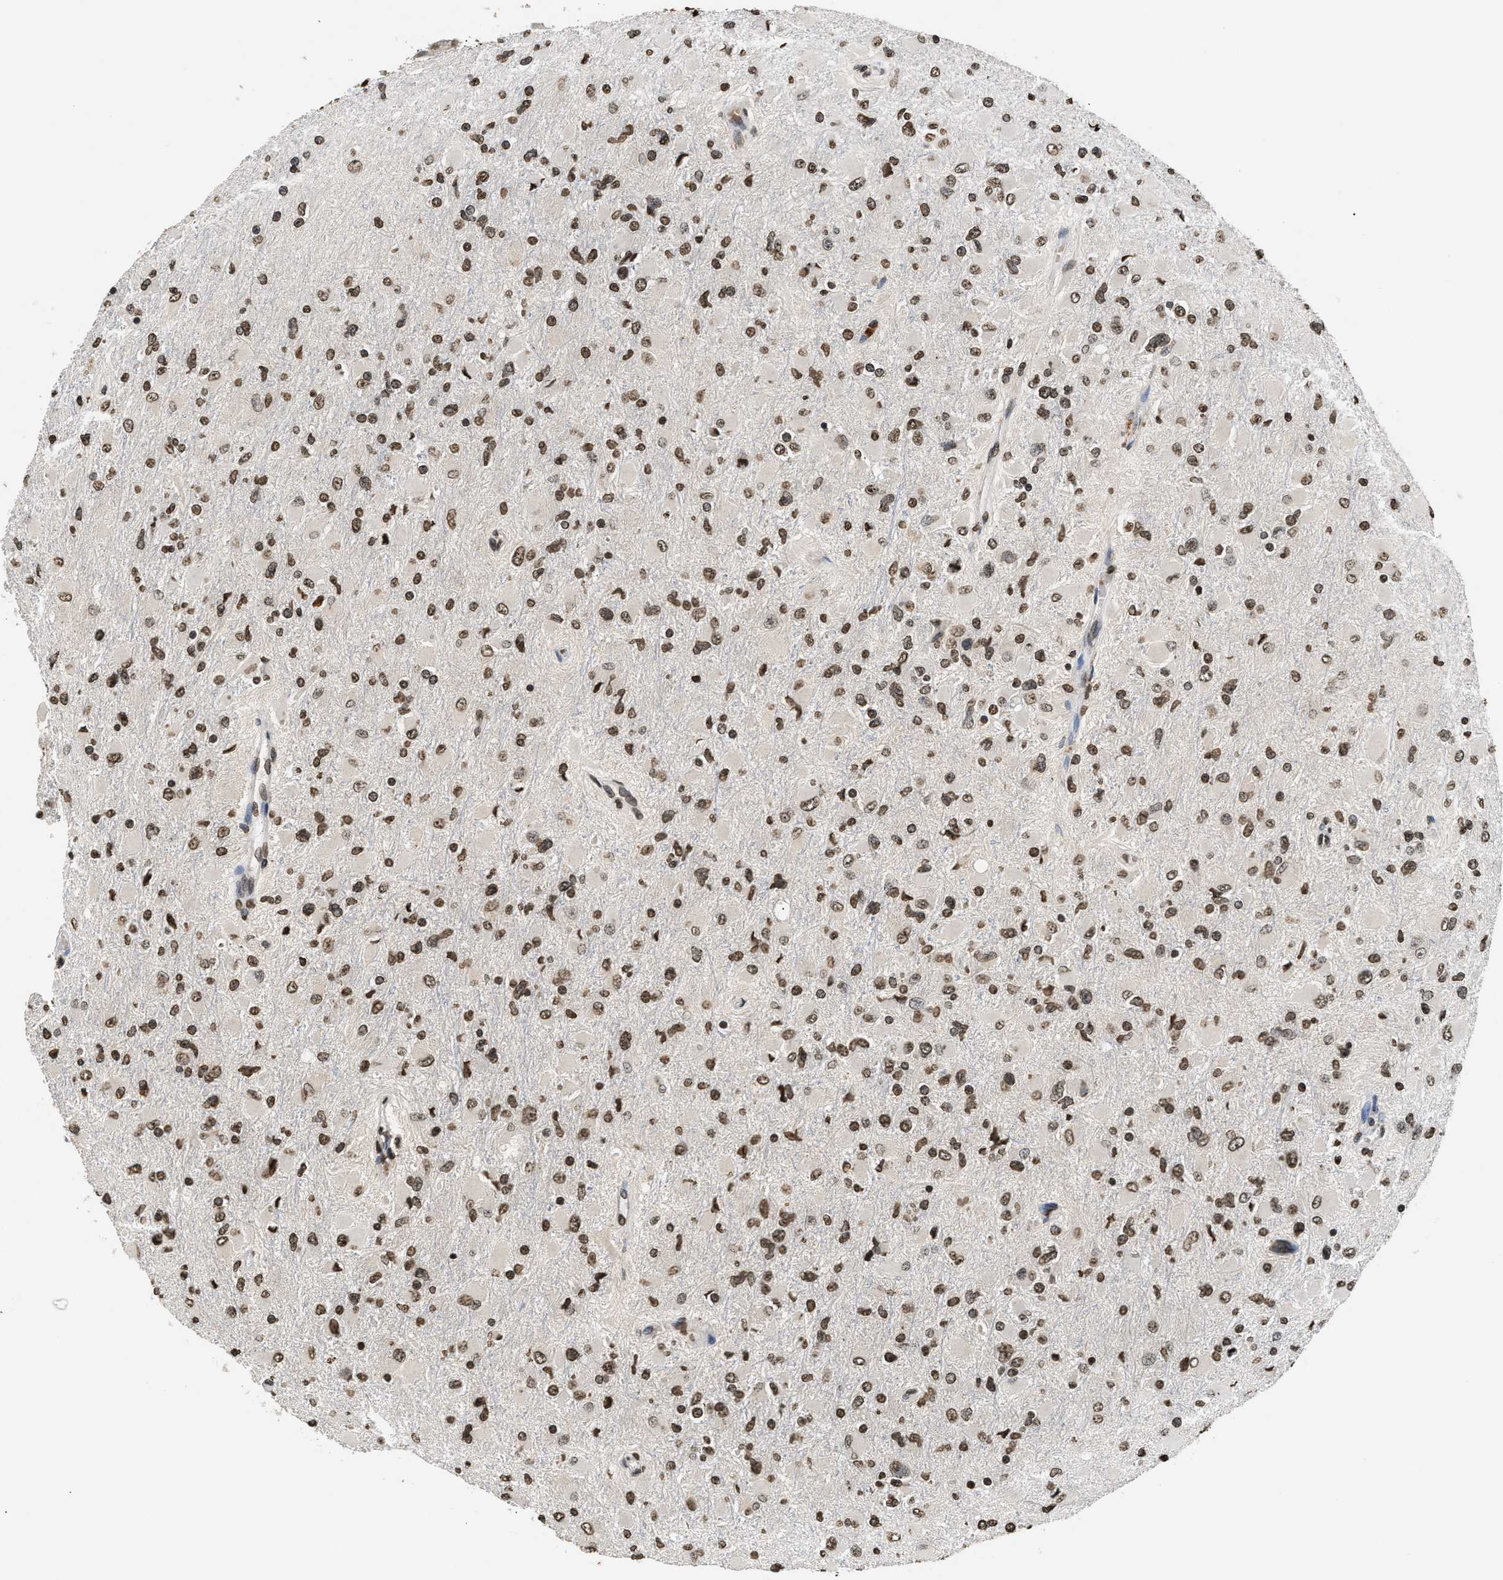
{"staining": {"intensity": "moderate", "quantity": ">75%", "location": "nuclear"}, "tissue": "glioma", "cell_type": "Tumor cells", "image_type": "cancer", "snomed": [{"axis": "morphology", "description": "Glioma, malignant, High grade"}, {"axis": "topography", "description": "Cerebral cortex"}], "caption": "High-grade glioma (malignant) stained with immunohistochemistry (IHC) exhibits moderate nuclear positivity in about >75% of tumor cells.", "gene": "DNASE1L3", "patient": {"sex": "female", "age": 36}}